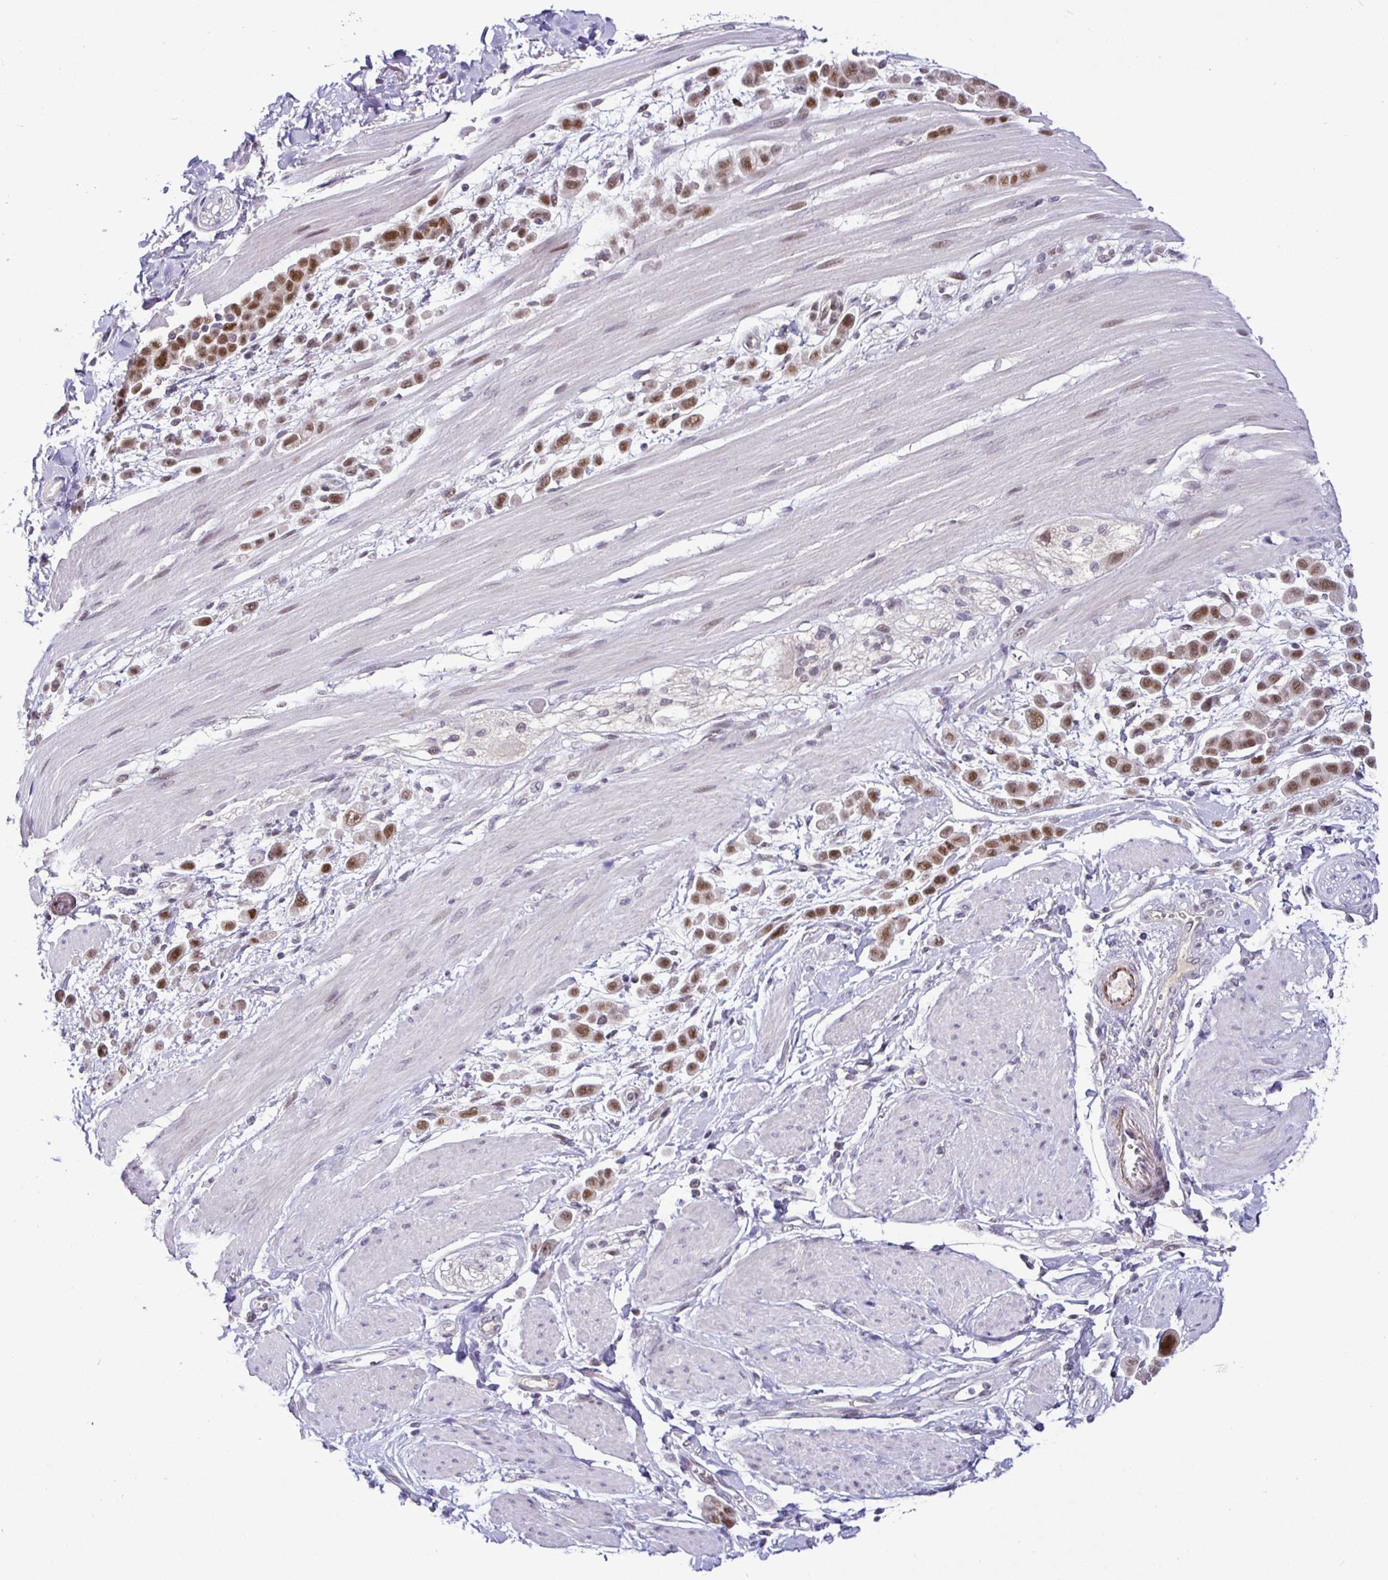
{"staining": {"intensity": "moderate", "quantity": ">75%", "location": "nuclear"}, "tissue": "pancreatic cancer", "cell_type": "Tumor cells", "image_type": "cancer", "snomed": [{"axis": "morphology", "description": "Normal tissue, NOS"}, {"axis": "morphology", "description": "Adenocarcinoma, NOS"}, {"axis": "topography", "description": "Pancreas"}], "caption": "Immunohistochemical staining of human pancreatic adenocarcinoma reveals moderate nuclear protein staining in approximately >75% of tumor cells.", "gene": "NUP188", "patient": {"sex": "female", "age": 64}}